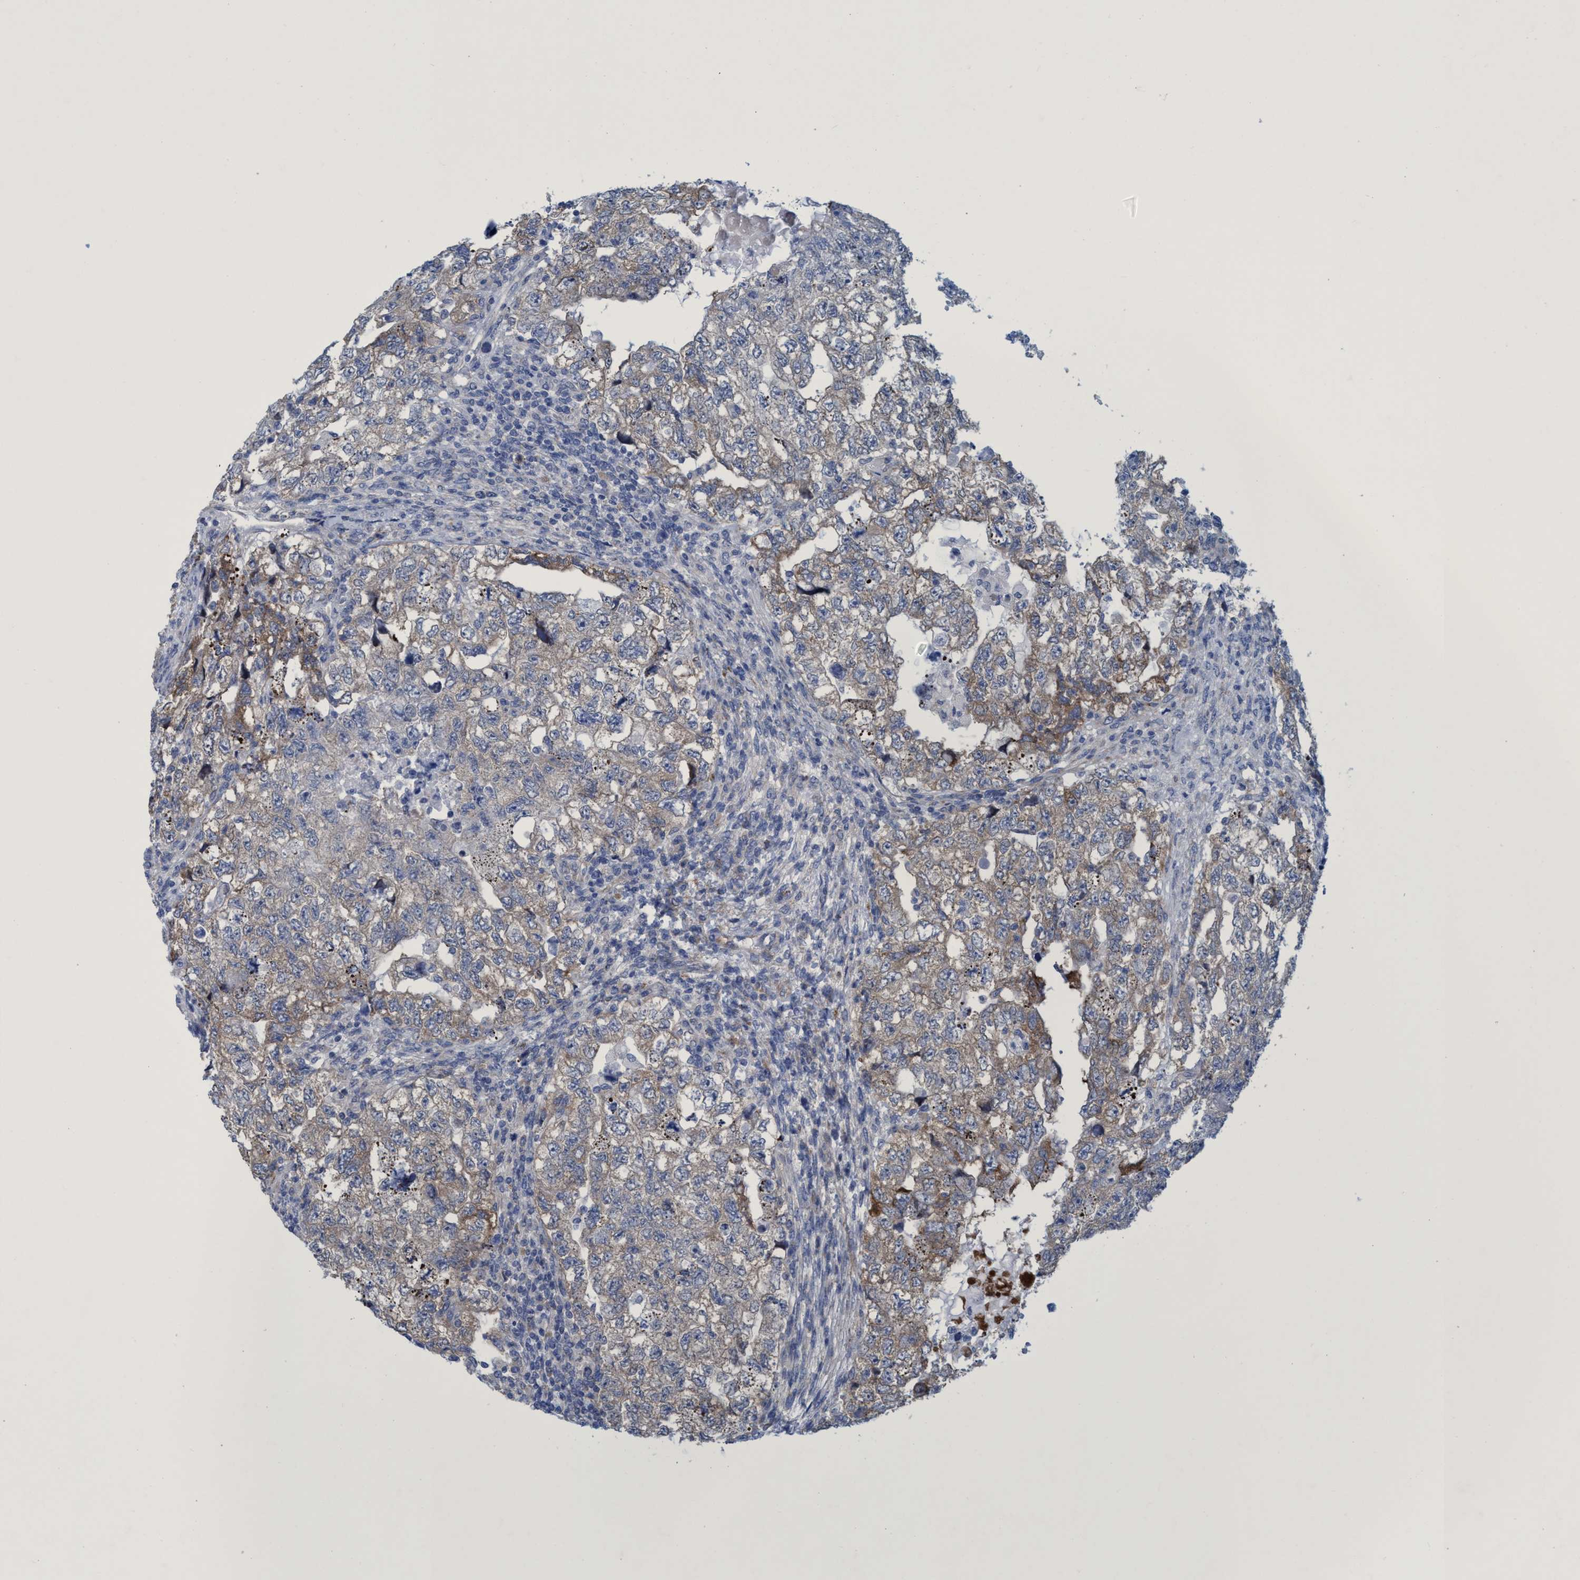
{"staining": {"intensity": "moderate", "quantity": ">75%", "location": "cytoplasmic/membranous"}, "tissue": "testis cancer", "cell_type": "Tumor cells", "image_type": "cancer", "snomed": [{"axis": "morphology", "description": "Carcinoma, Embryonal, NOS"}, {"axis": "topography", "description": "Testis"}], "caption": "IHC histopathology image of embryonal carcinoma (testis) stained for a protein (brown), which reveals medium levels of moderate cytoplasmic/membranous positivity in approximately >75% of tumor cells.", "gene": "R3HCC1", "patient": {"sex": "male", "age": 36}}